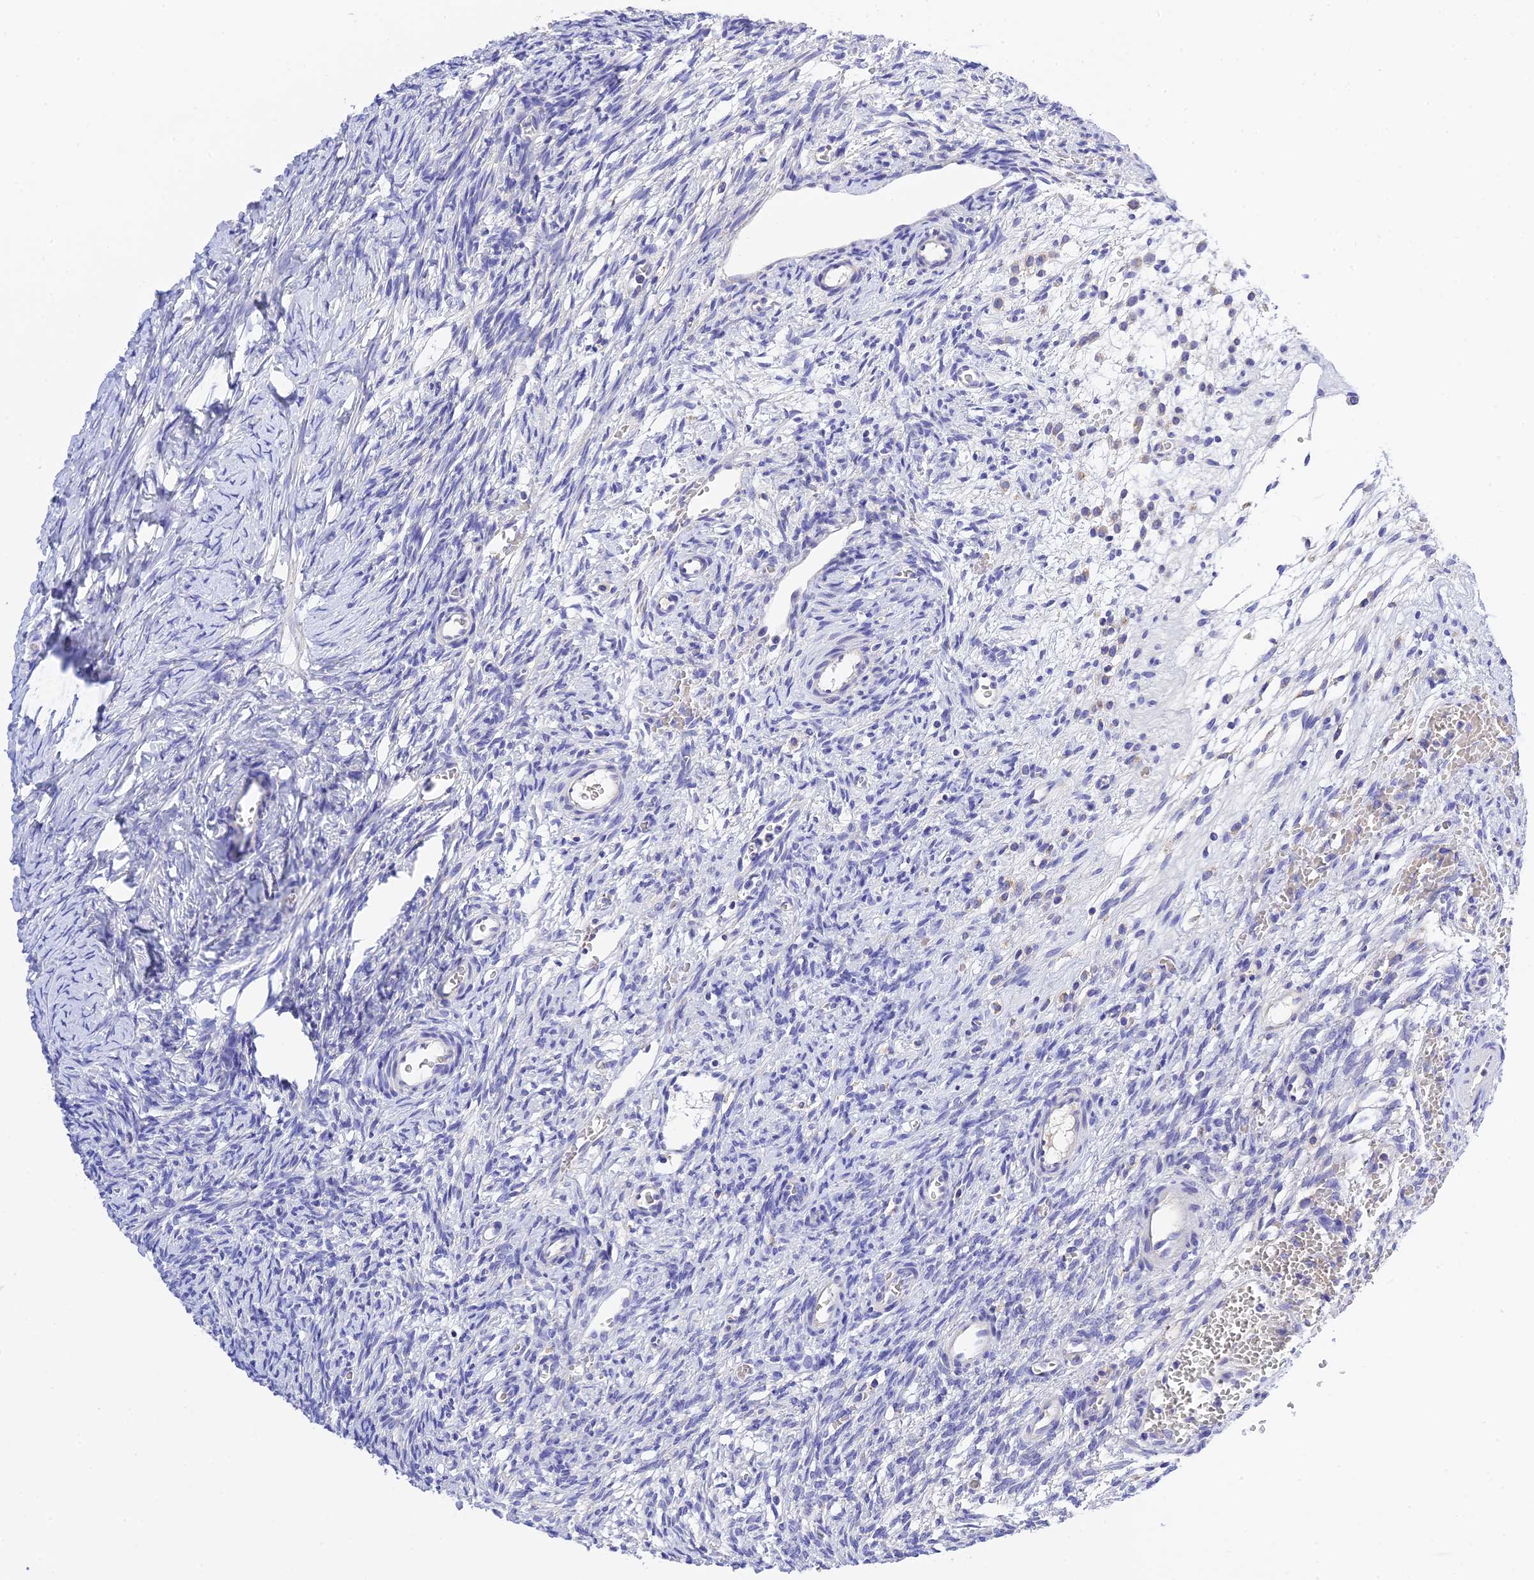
{"staining": {"intensity": "negative", "quantity": "none", "location": "none"}, "tissue": "ovary", "cell_type": "Ovarian stroma cells", "image_type": "normal", "snomed": [{"axis": "morphology", "description": "Normal tissue, NOS"}, {"axis": "topography", "description": "Ovary"}], "caption": "Immunohistochemistry (IHC) histopathology image of normal ovary: human ovary stained with DAB displays no significant protein positivity in ovarian stroma cells.", "gene": "MS4A5", "patient": {"sex": "female", "age": 39}}